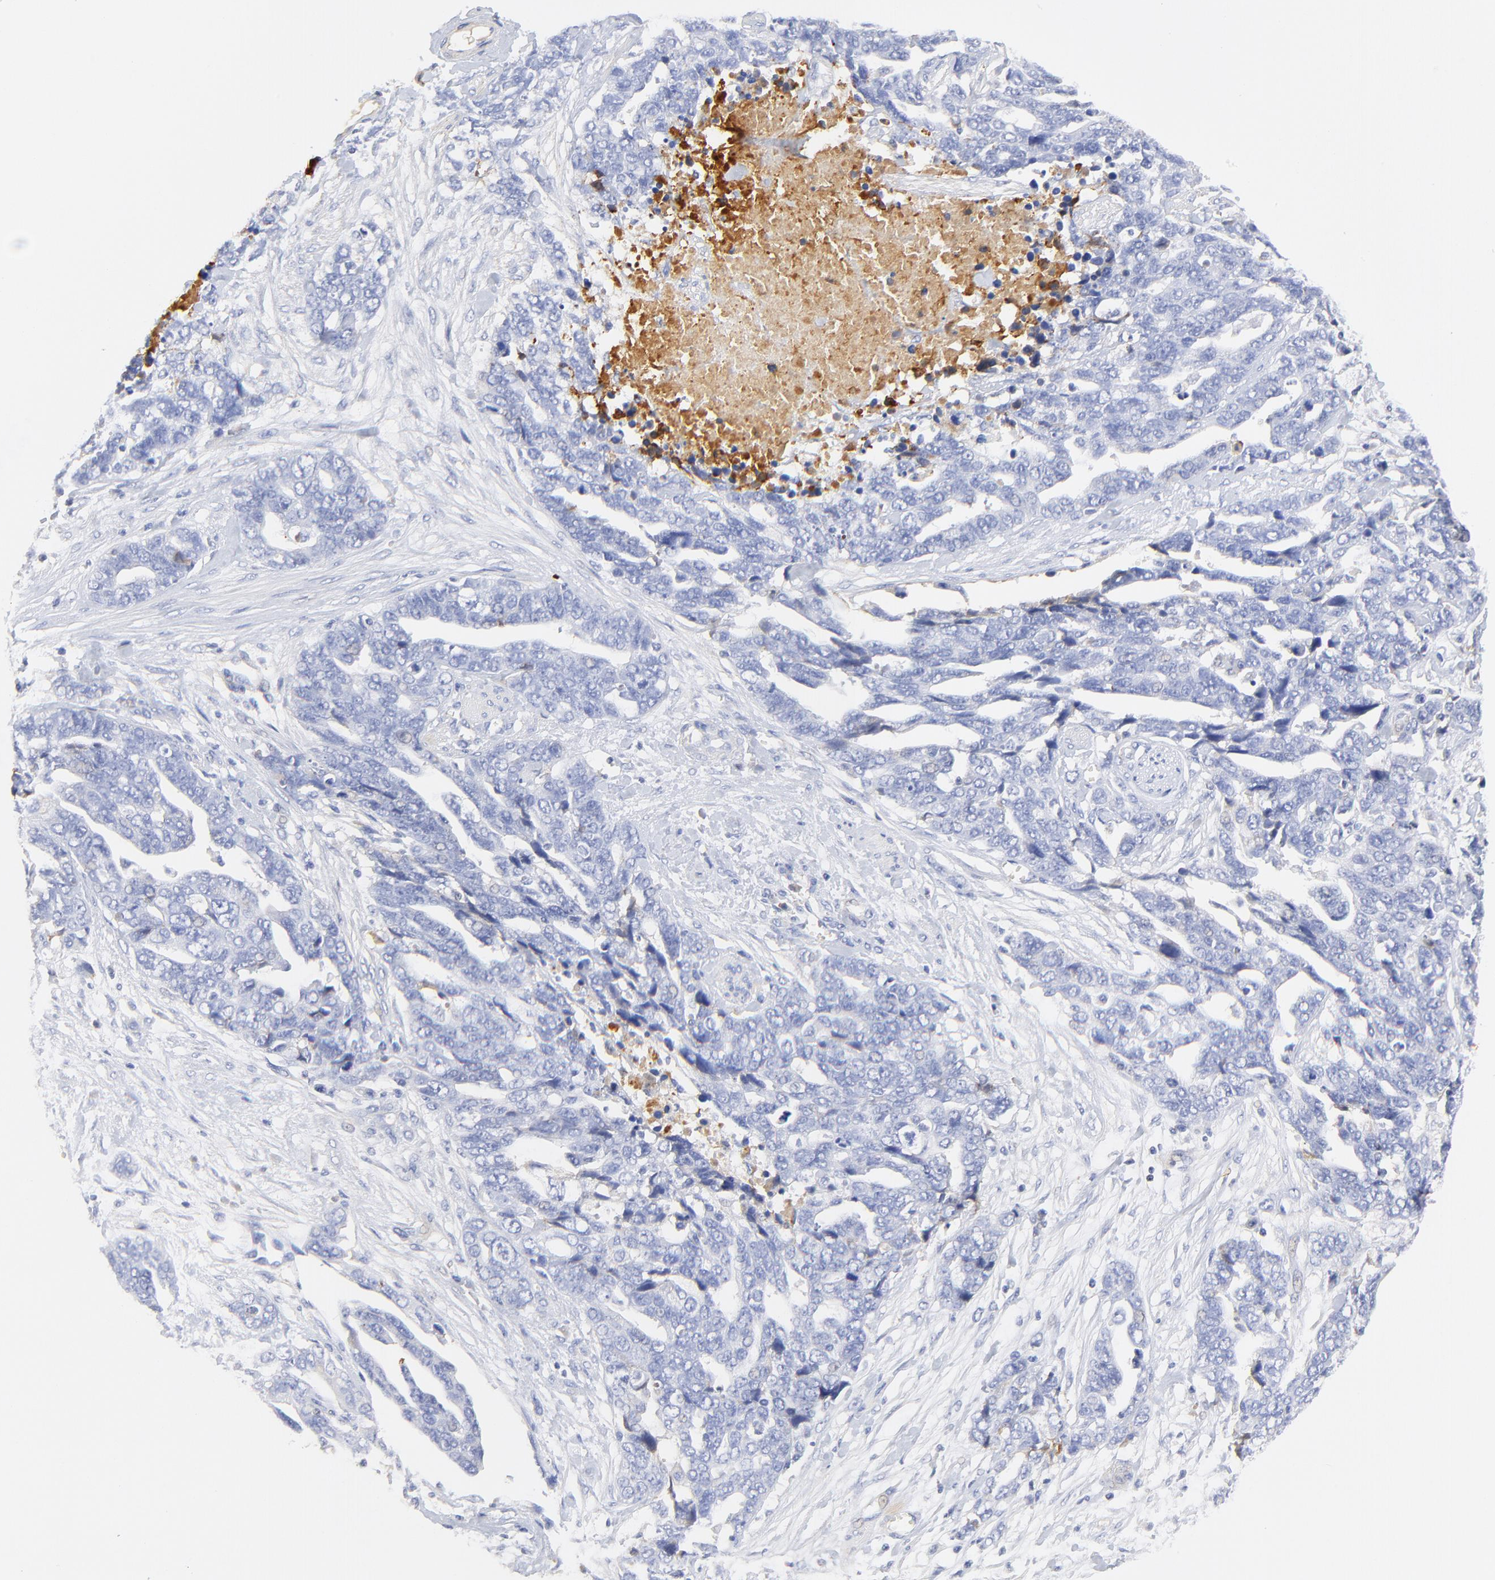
{"staining": {"intensity": "negative", "quantity": "none", "location": "none"}, "tissue": "ovarian cancer", "cell_type": "Tumor cells", "image_type": "cancer", "snomed": [{"axis": "morphology", "description": "Normal tissue, NOS"}, {"axis": "morphology", "description": "Cystadenocarcinoma, serous, NOS"}, {"axis": "topography", "description": "Fallopian tube"}, {"axis": "topography", "description": "Ovary"}], "caption": "A histopathology image of human ovarian cancer (serous cystadenocarcinoma) is negative for staining in tumor cells.", "gene": "MDGA2", "patient": {"sex": "female", "age": 56}}